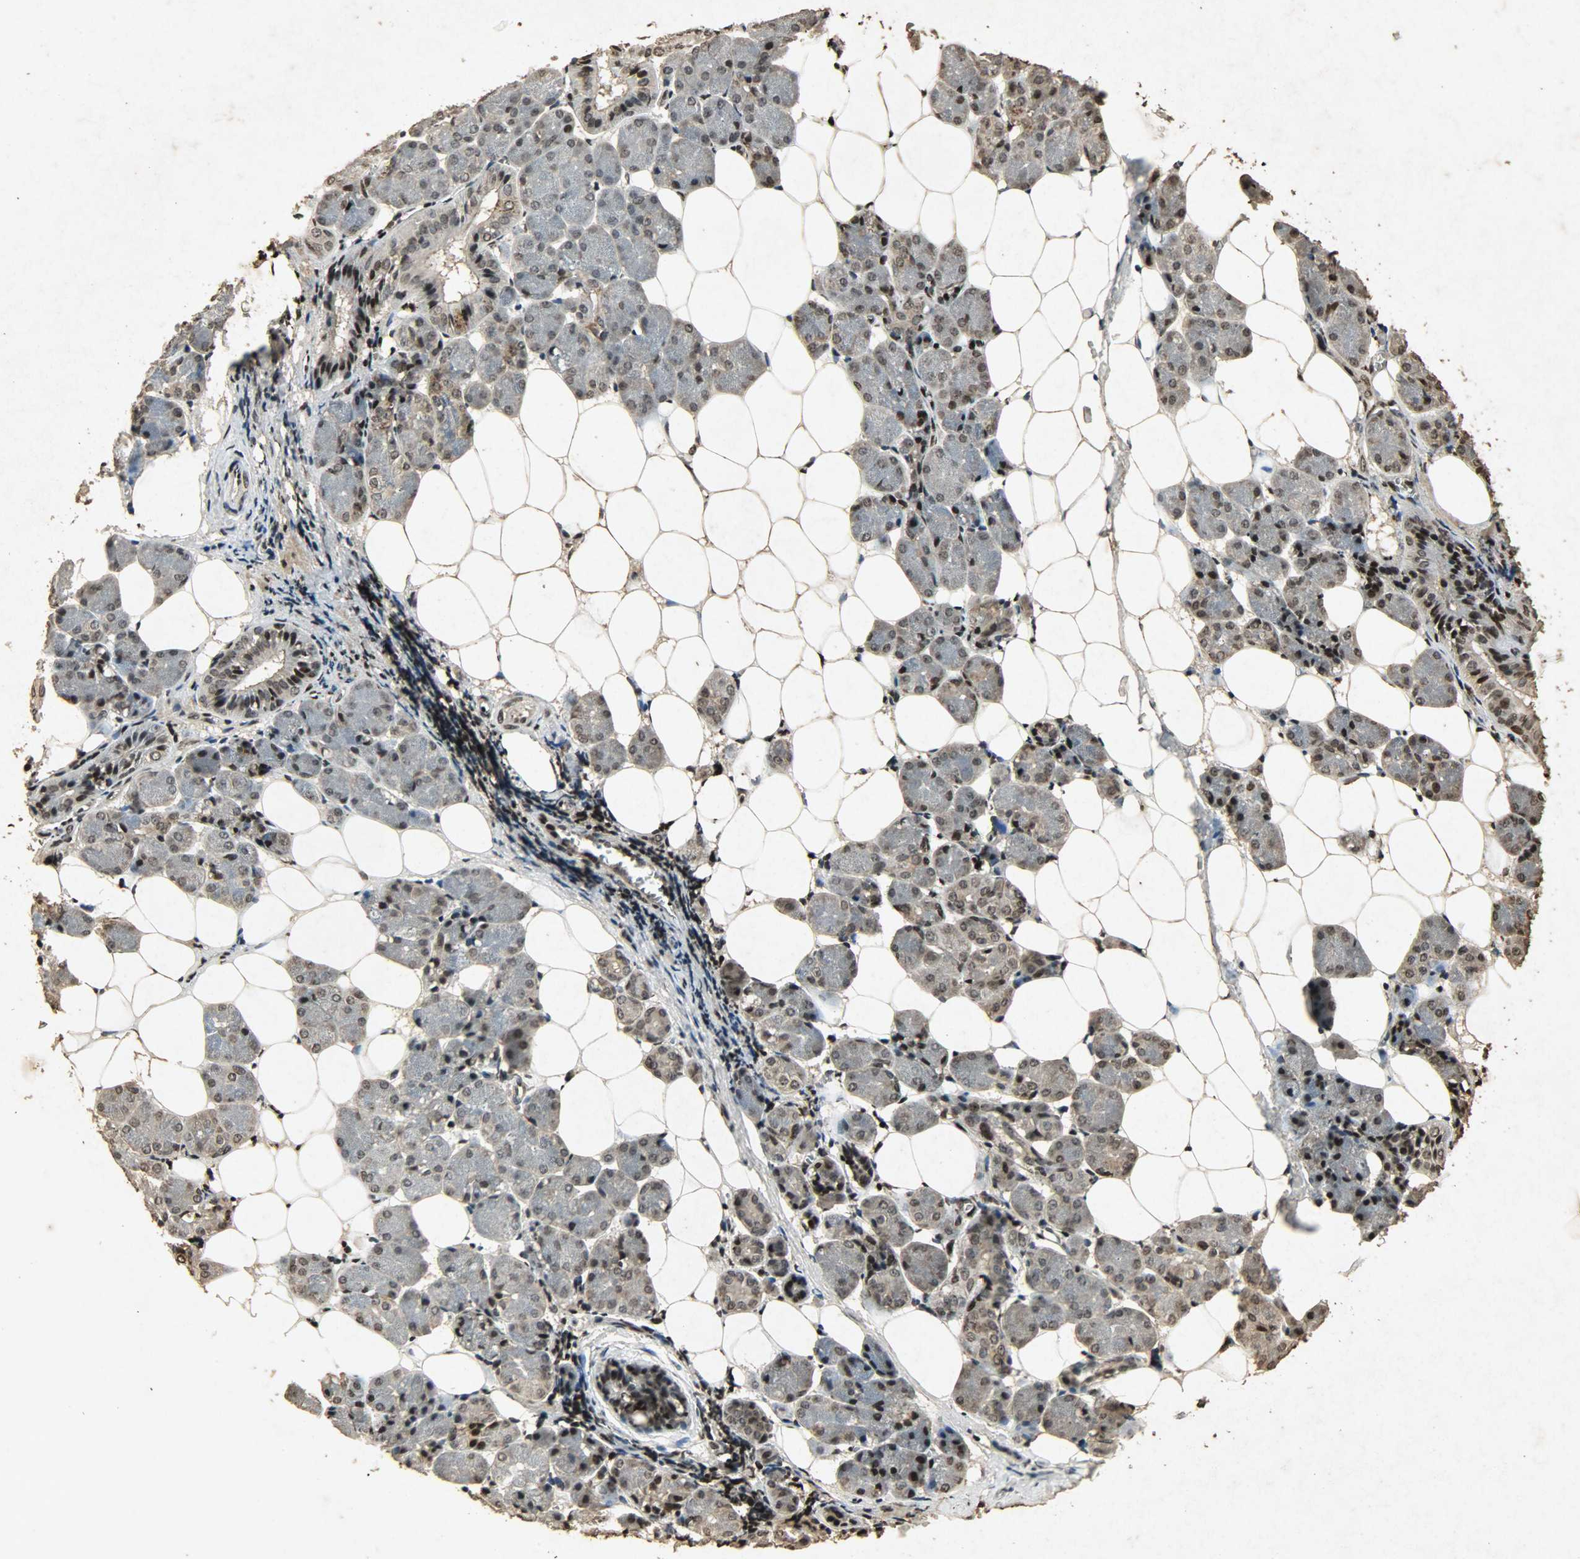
{"staining": {"intensity": "strong", "quantity": ">75%", "location": "cytoplasmic/membranous,nuclear"}, "tissue": "salivary gland", "cell_type": "Glandular cells", "image_type": "normal", "snomed": [{"axis": "morphology", "description": "Normal tissue, NOS"}, {"axis": "morphology", "description": "Adenoma, NOS"}, {"axis": "topography", "description": "Salivary gland"}], "caption": "The histopathology image exhibits immunohistochemical staining of benign salivary gland. There is strong cytoplasmic/membranous,nuclear expression is present in approximately >75% of glandular cells. (brown staining indicates protein expression, while blue staining denotes nuclei).", "gene": "PPP3R1", "patient": {"sex": "female", "age": 32}}